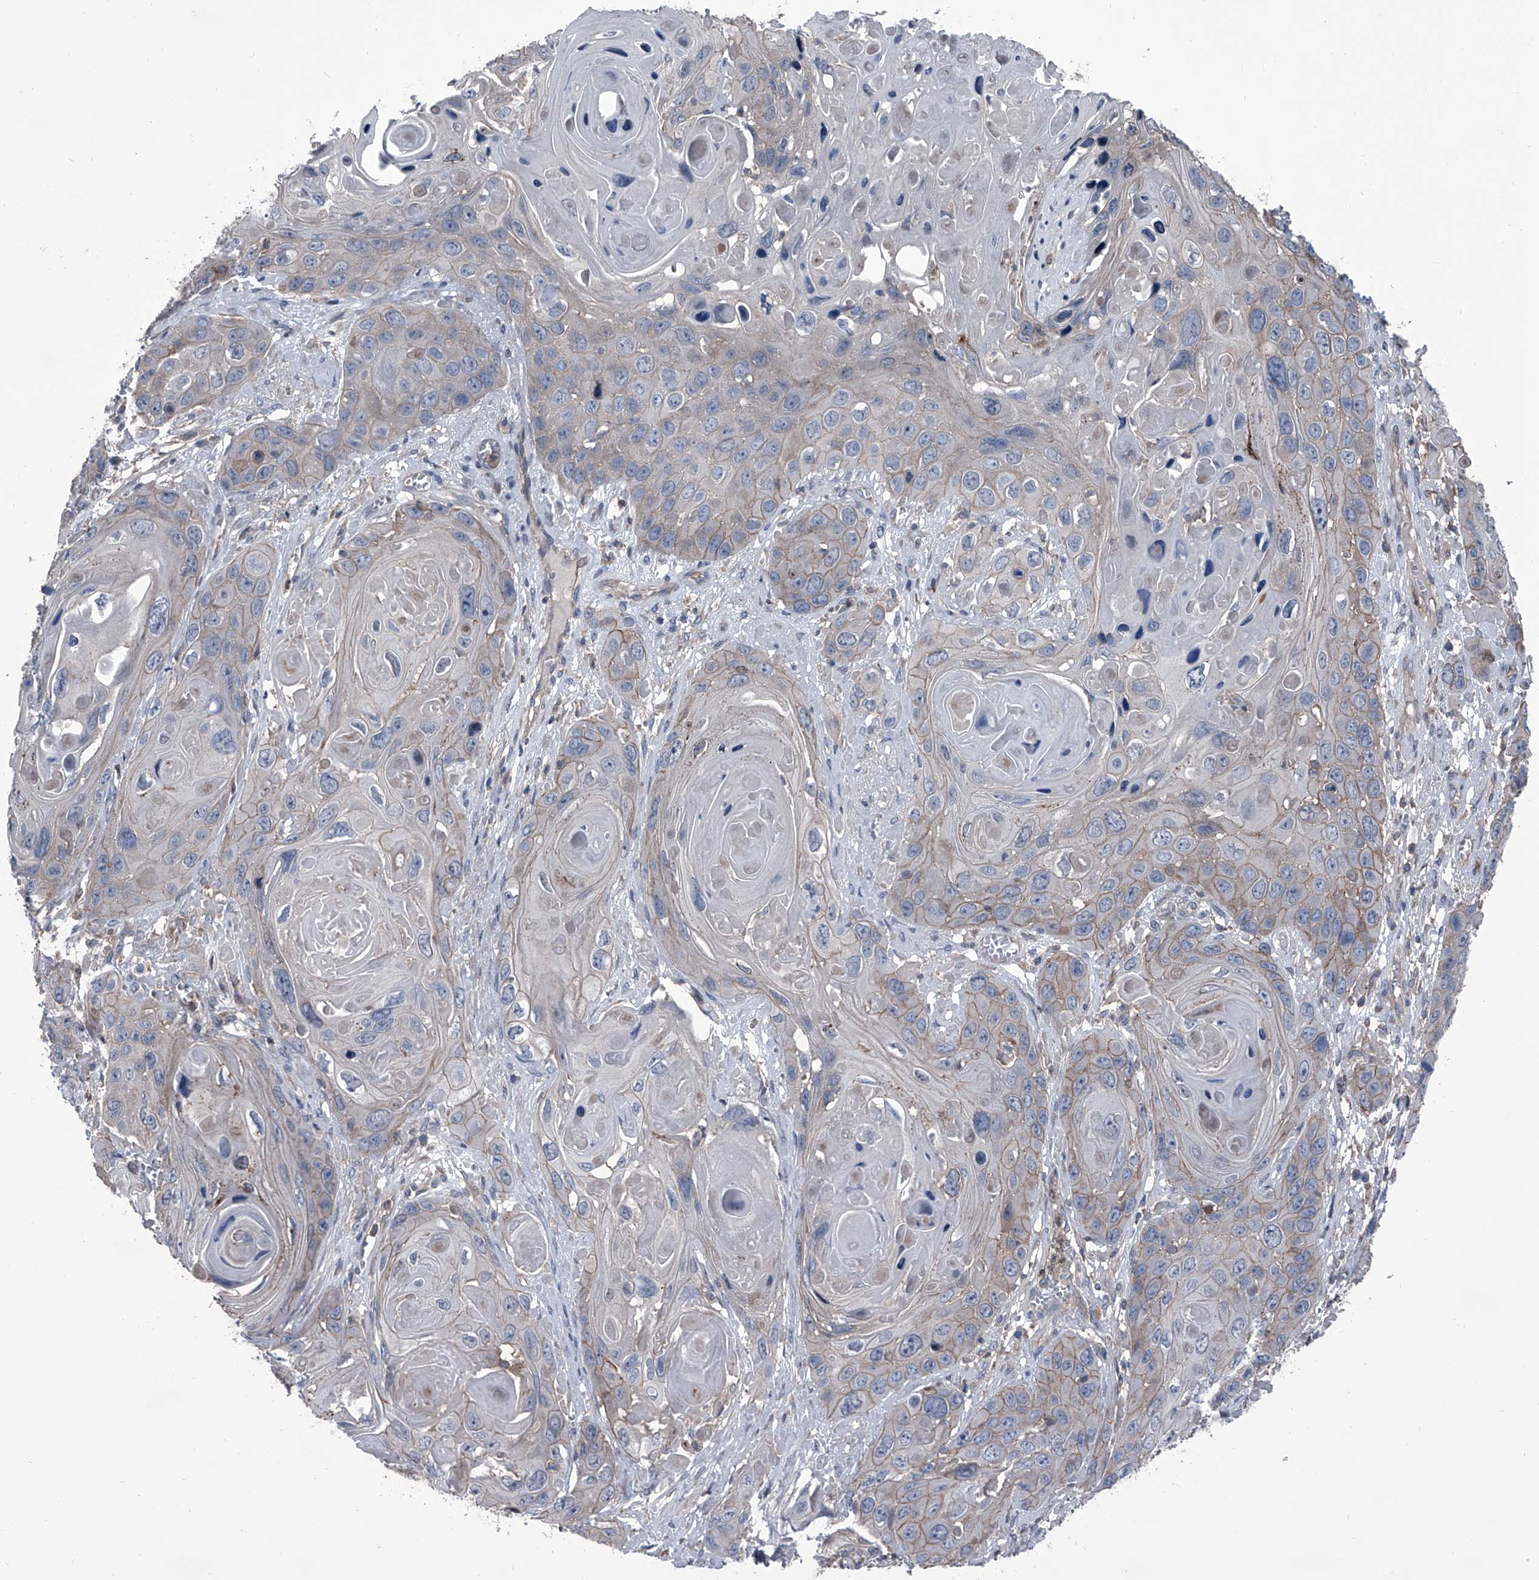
{"staining": {"intensity": "weak", "quantity": "<25%", "location": "cytoplasmic/membranous"}, "tissue": "skin cancer", "cell_type": "Tumor cells", "image_type": "cancer", "snomed": [{"axis": "morphology", "description": "Squamous cell carcinoma, NOS"}, {"axis": "topography", "description": "Skin"}], "caption": "Photomicrograph shows no protein staining in tumor cells of skin cancer (squamous cell carcinoma) tissue. (Stains: DAB (3,3'-diaminobenzidine) immunohistochemistry with hematoxylin counter stain, Microscopy: brightfield microscopy at high magnification).", "gene": "PIP5K1A", "patient": {"sex": "male", "age": 55}}